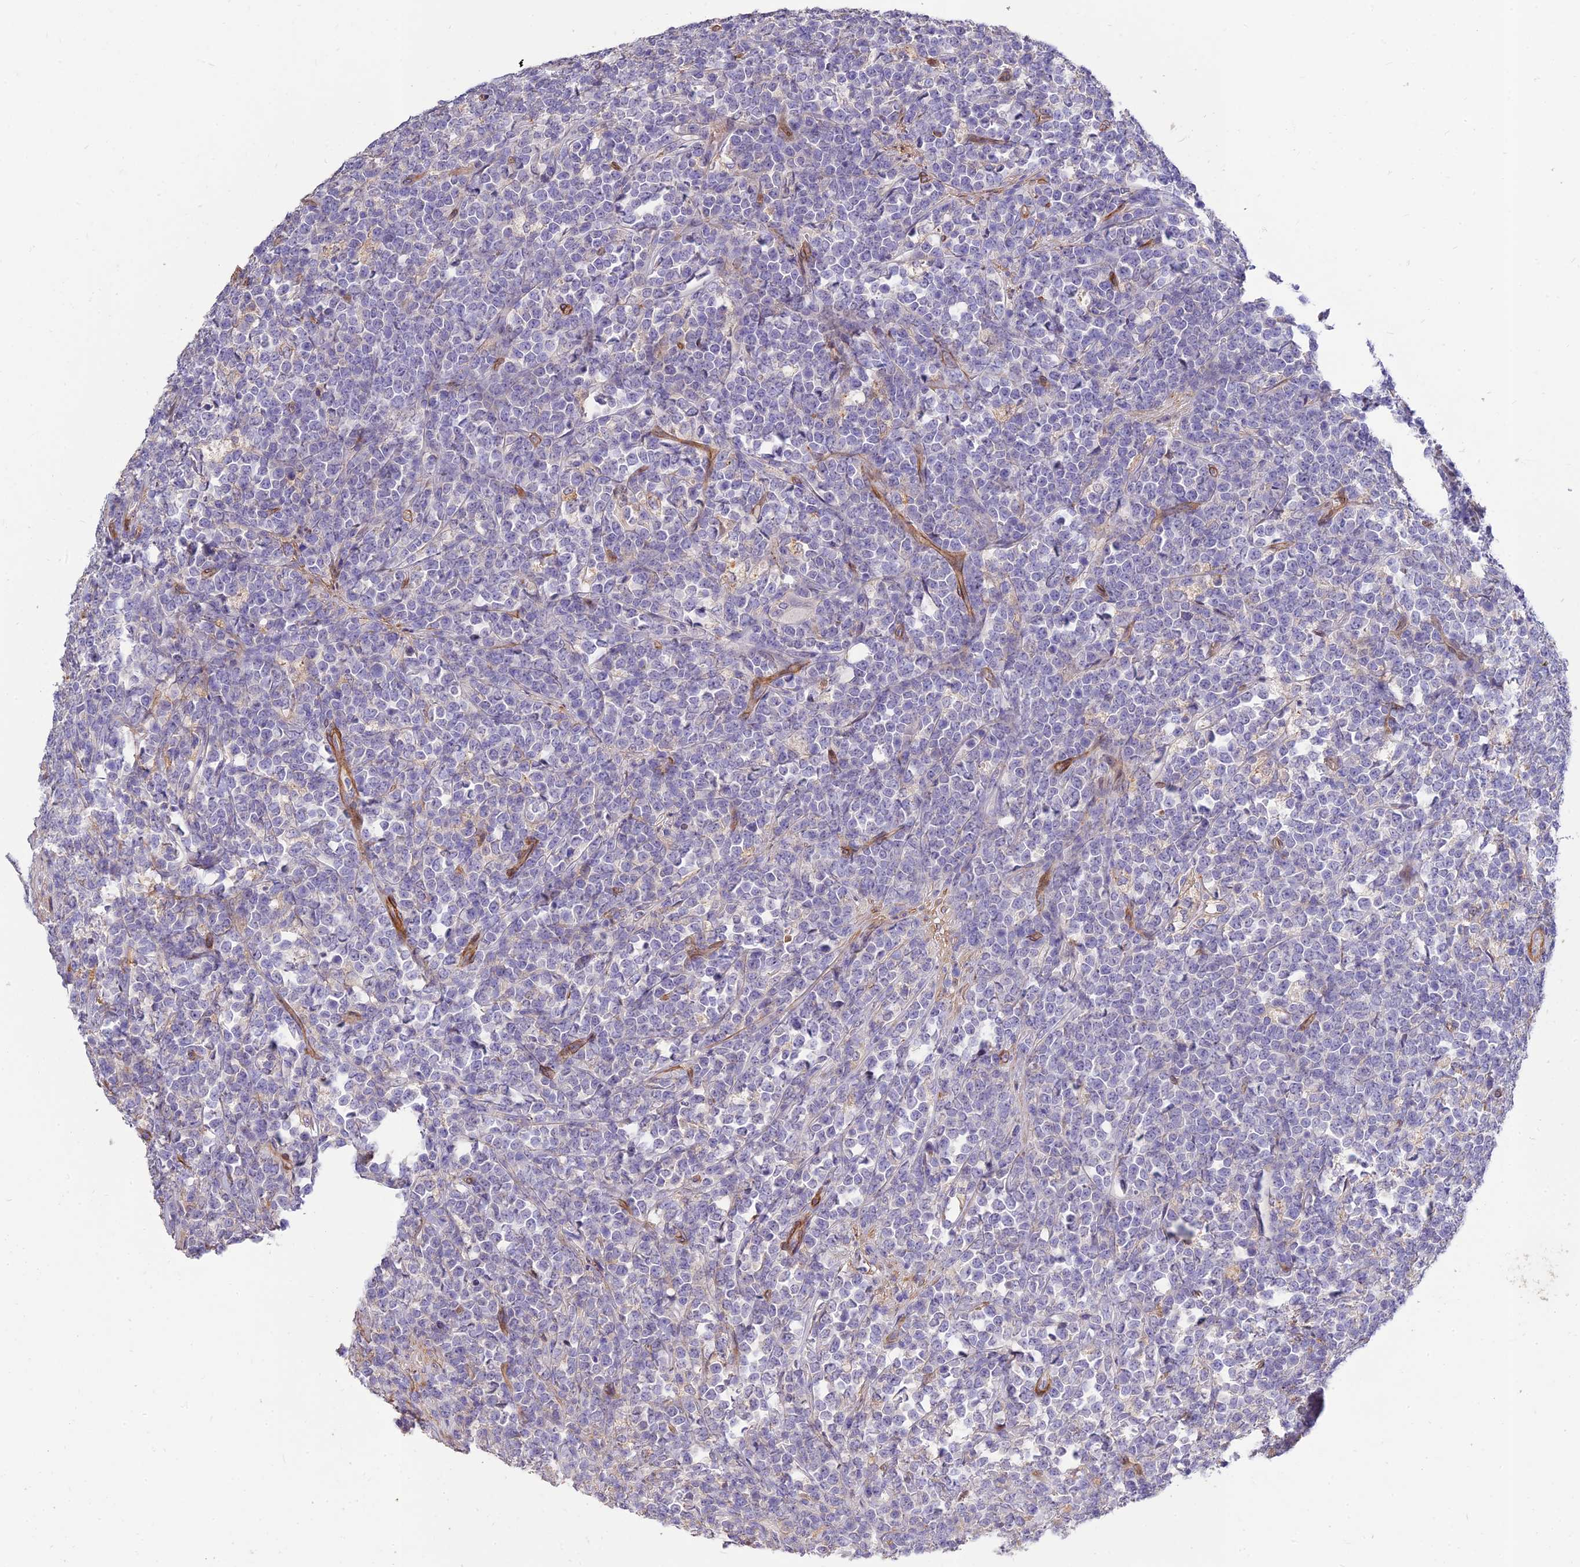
{"staining": {"intensity": "negative", "quantity": "none", "location": "none"}, "tissue": "lymphoma", "cell_type": "Tumor cells", "image_type": "cancer", "snomed": [{"axis": "morphology", "description": "Malignant lymphoma, non-Hodgkin's type, High grade"}, {"axis": "topography", "description": "Small intestine"}], "caption": "Image shows no significant protein positivity in tumor cells of lymphoma.", "gene": "MRPL35", "patient": {"sex": "male", "age": 8}}